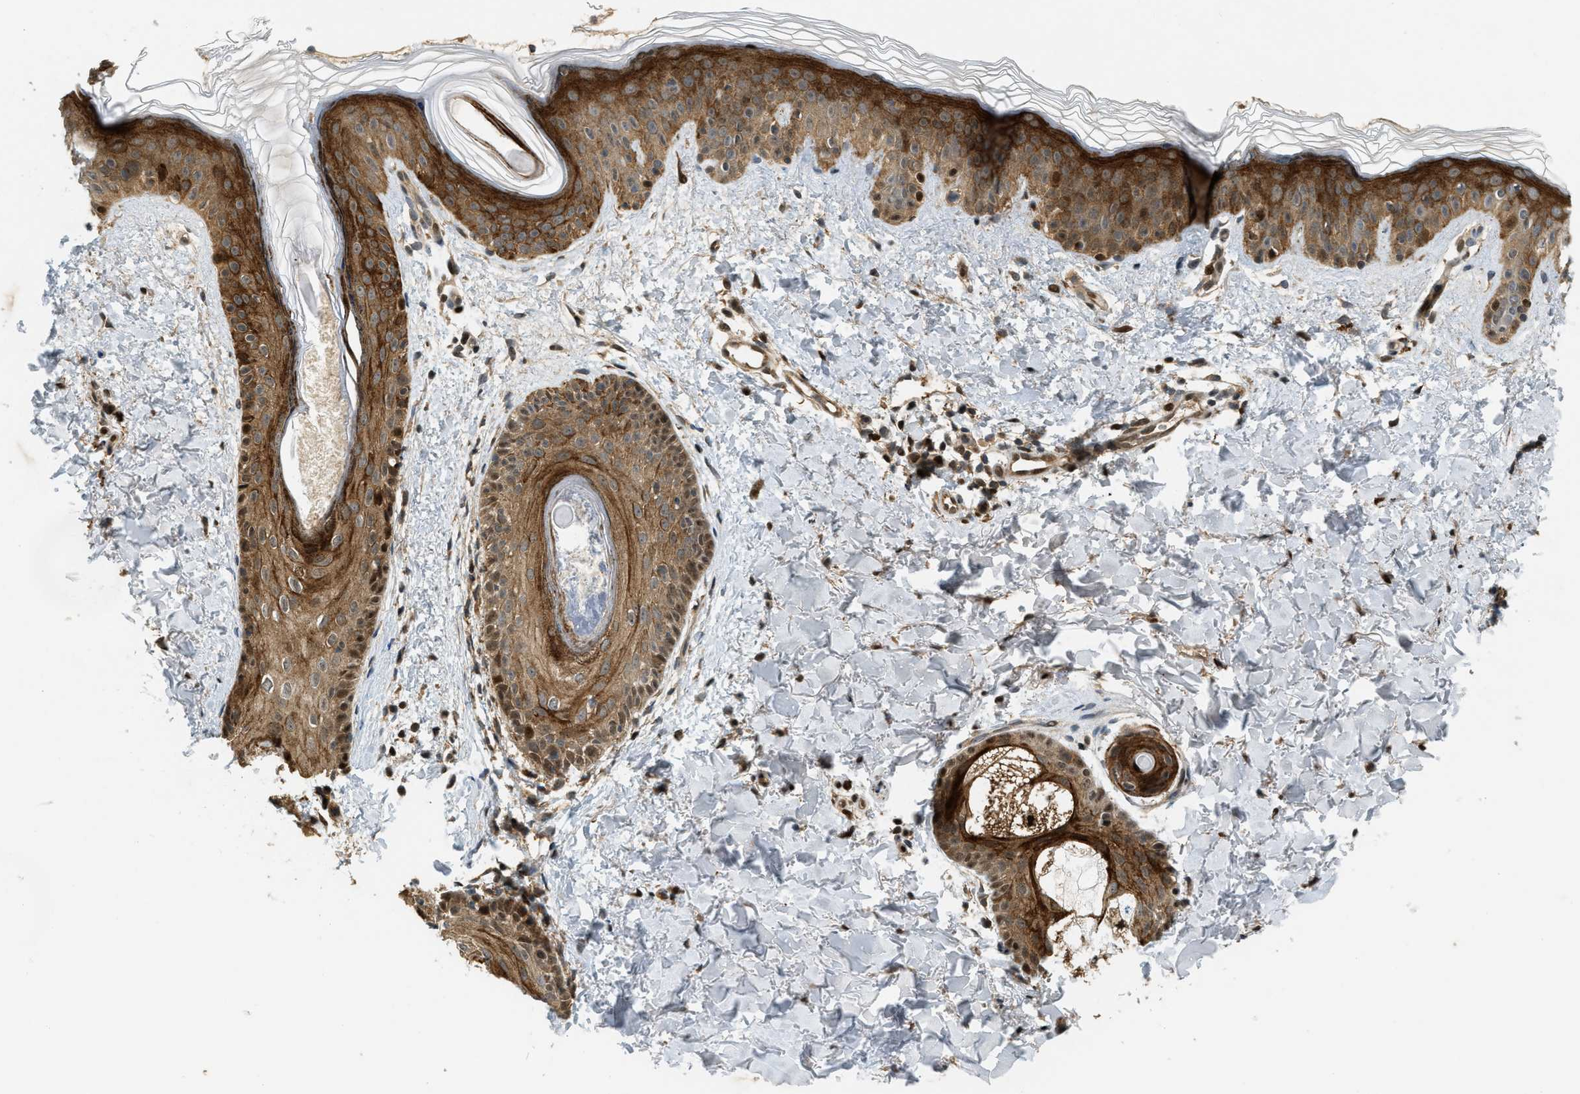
{"staining": {"intensity": "moderate", "quantity": ">75%", "location": "cytoplasmic/membranous,nuclear"}, "tissue": "skin", "cell_type": "Fibroblasts", "image_type": "normal", "snomed": [{"axis": "morphology", "description": "Normal tissue, NOS"}, {"axis": "topography", "description": "Skin"}], "caption": "Protein staining reveals moderate cytoplasmic/membranous,nuclear staining in about >75% of fibroblasts in normal skin. (DAB (3,3'-diaminobenzidine) IHC, brown staining for protein, blue staining for nuclei).", "gene": "TRAPPC14", "patient": {"sex": "male", "age": 40}}